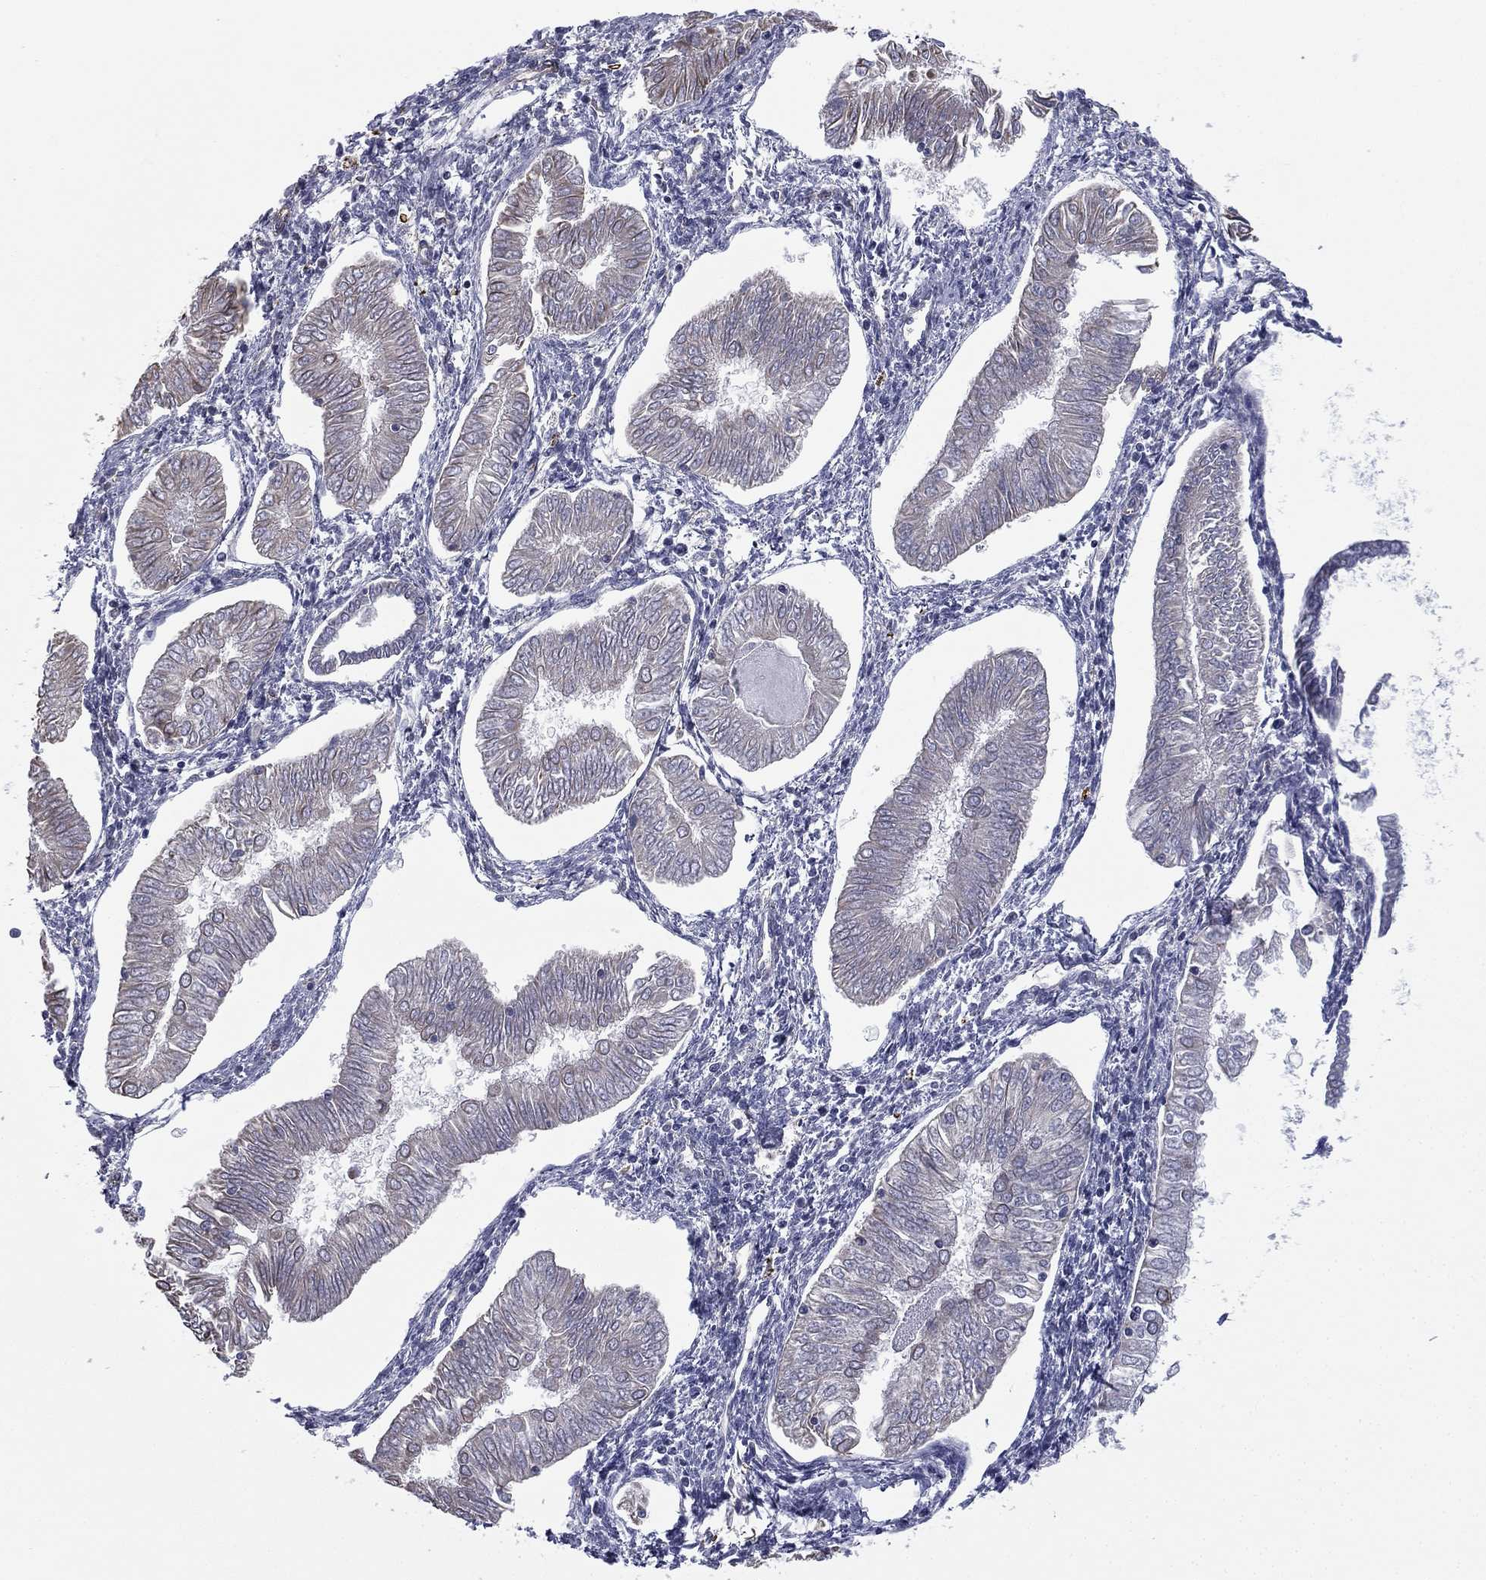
{"staining": {"intensity": "negative", "quantity": "none", "location": "none"}, "tissue": "endometrial cancer", "cell_type": "Tumor cells", "image_type": "cancer", "snomed": [{"axis": "morphology", "description": "Adenocarcinoma, NOS"}, {"axis": "topography", "description": "Endometrium"}], "caption": "A histopathology image of endometrial cancer (adenocarcinoma) stained for a protein reveals no brown staining in tumor cells.", "gene": "SCUBE1", "patient": {"sex": "female", "age": 53}}